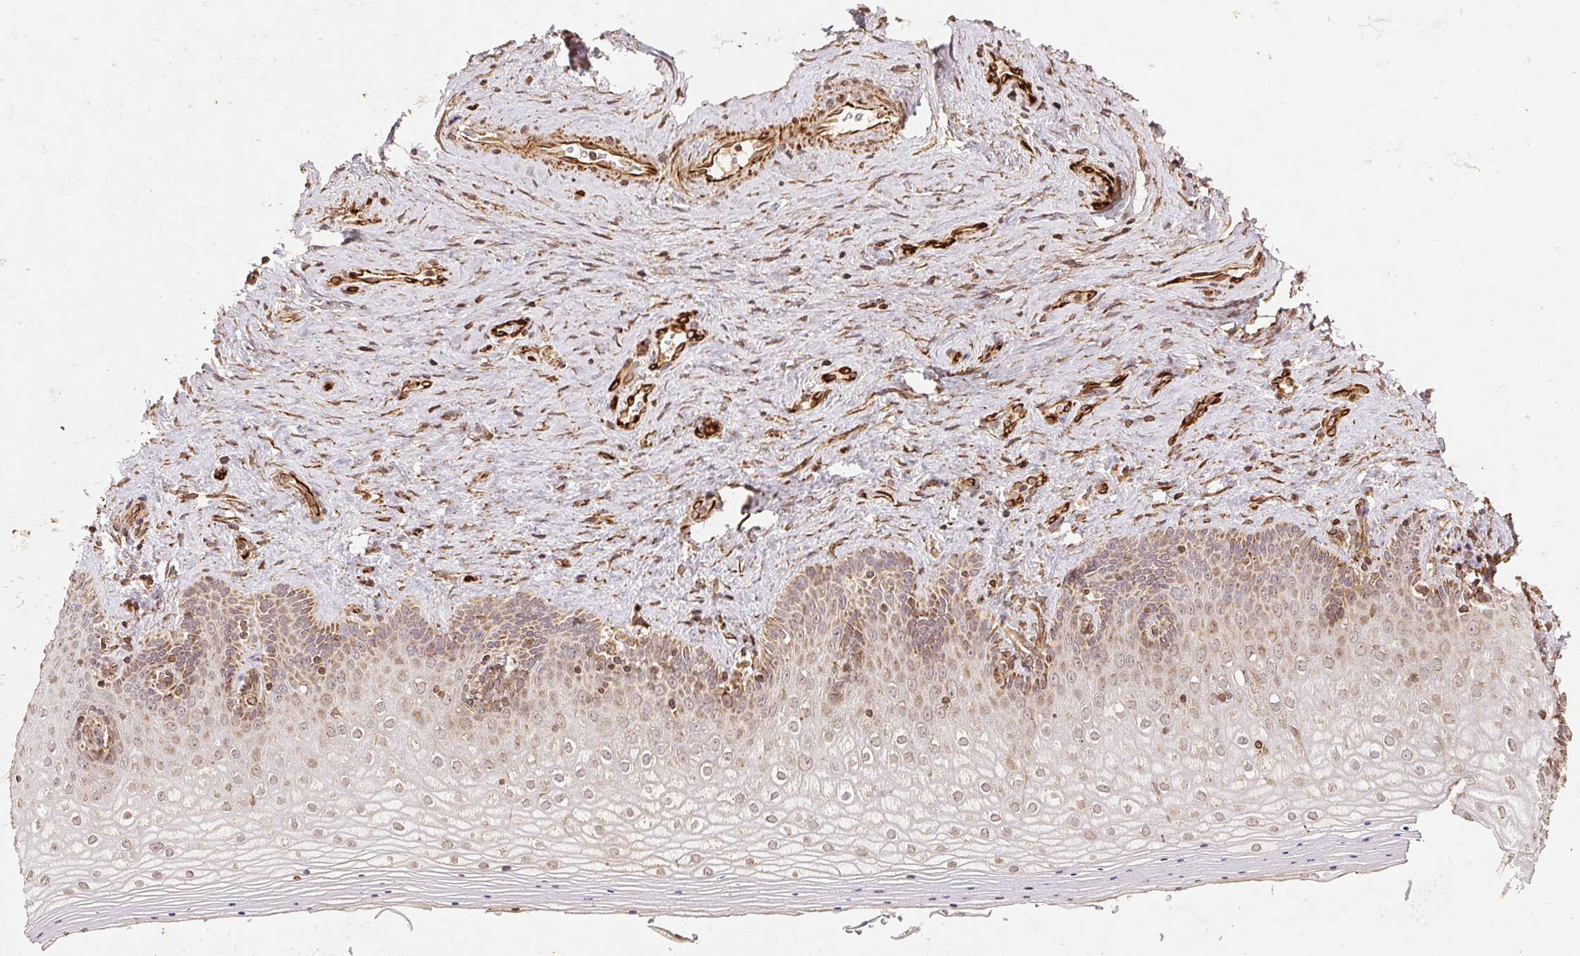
{"staining": {"intensity": "weak", "quantity": "25%-75%", "location": "cytoplasmic/membranous"}, "tissue": "vagina", "cell_type": "Squamous epithelial cells", "image_type": "normal", "snomed": [{"axis": "morphology", "description": "Normal tissue, NOS"}, {"axis": "topography", "description": "Vagina"}], "caption": "Protein analysis of benign vagina reveals weak cytoplasmic/membranous expression in approximately 25%-75% of squamous epithelial cells.", "gene": "SPRED2", "patient": {"sex": "female", "age": 42}}